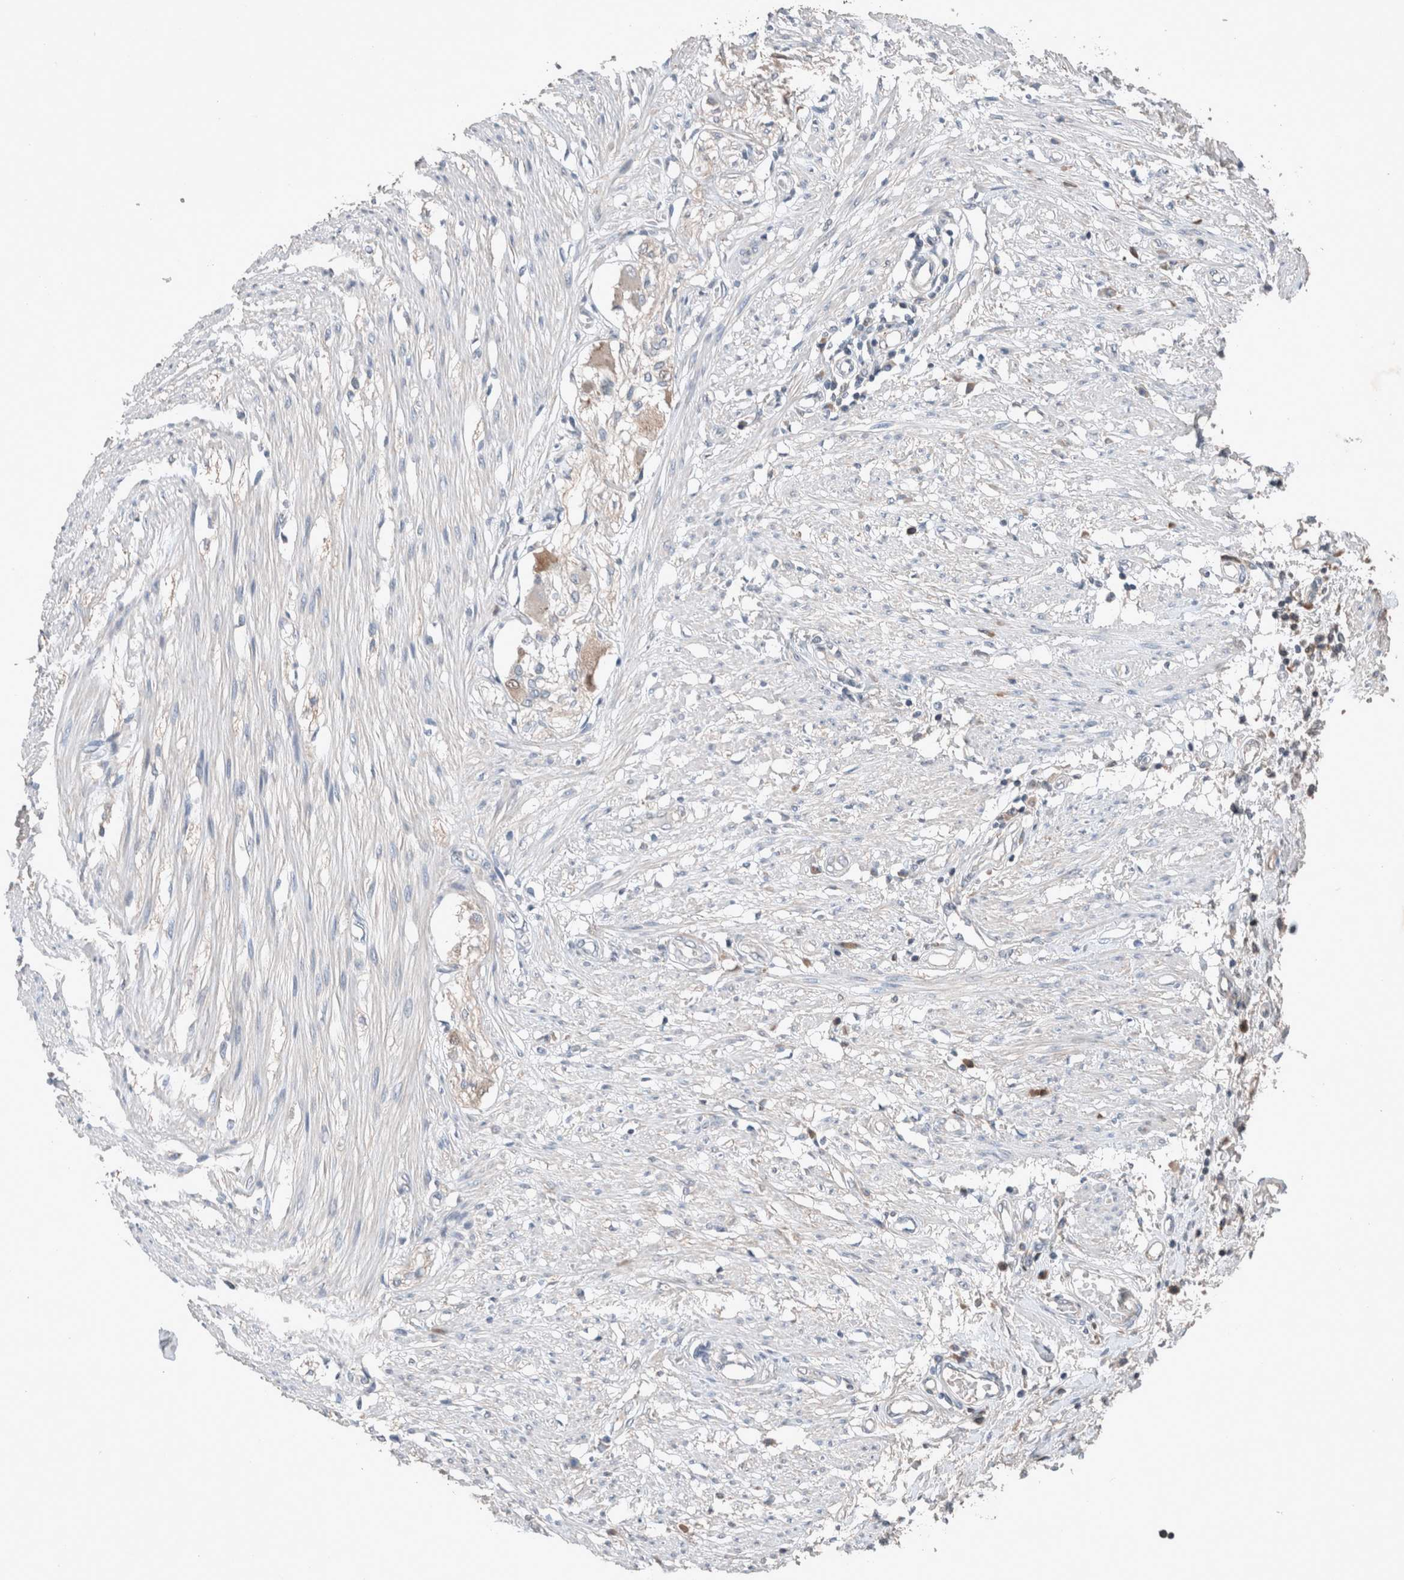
{"staining": {"intensity": "negative", "quantity": "none", "location": "none"}, "tissue": "smooth muscle", "cell_type": "Smooth muscle cells", "image_type": "normal", "snomed": [{"axis": "morphology", "description": "Normal tissue, NOS"}, {"axis": "morphology", "description": "Adenocarcinoma, NOS"}, {"axis": "topography", "description": "Smooth muscle"}, {"axis": "topography", "description": "Colon"}], "caption": "The image reveals no significant staining in smooth muscle cells of smooth muscle.", "gene": "UGCG", "patient": {"sex": "male", "age": 14}}